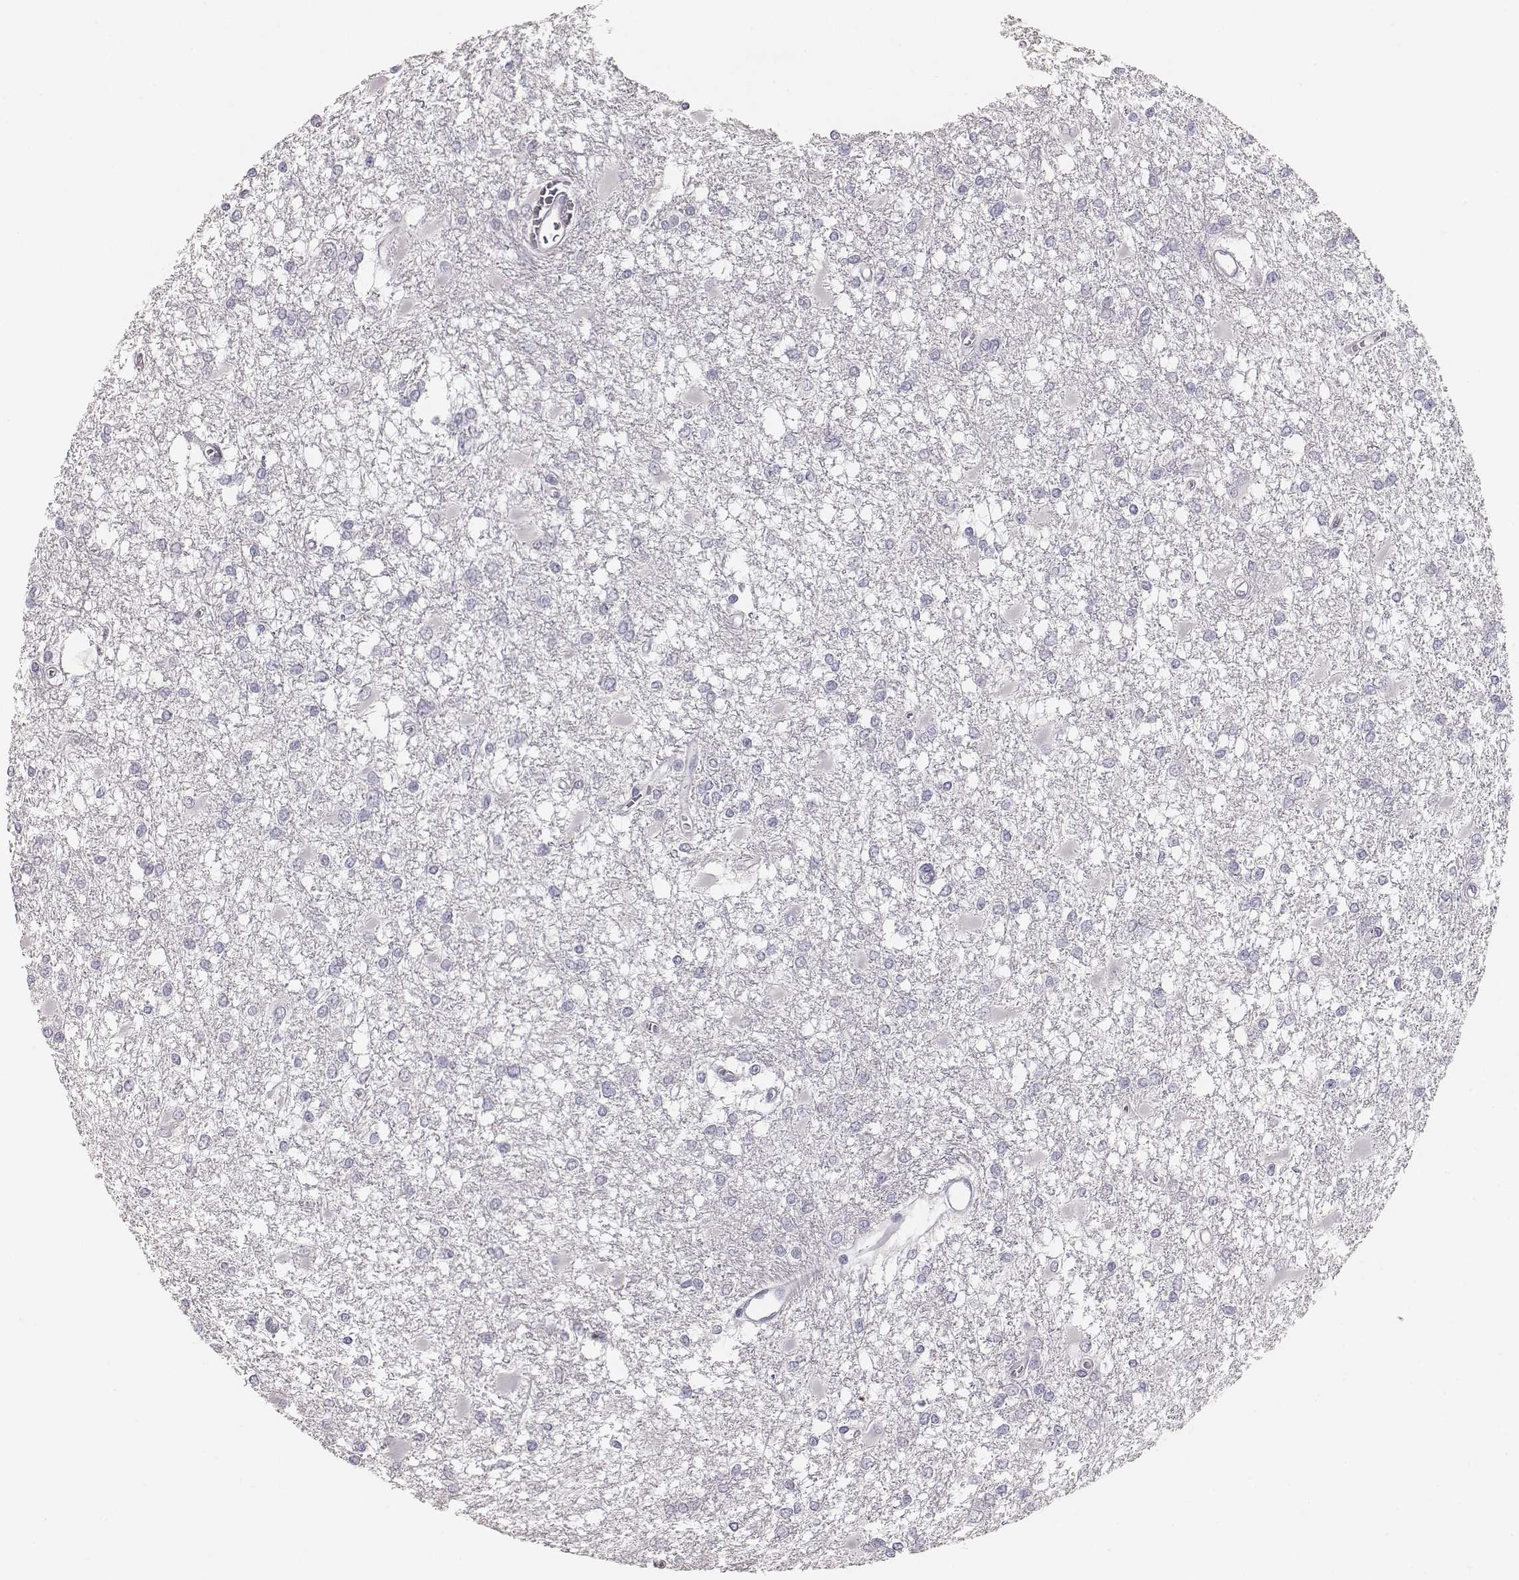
{"staining": {"intensity": "negative", "quantity": "none", "location": "none"}, "tissue": "glioma", "cell_type": "Tumor cells", "image_type": "cancer", "snomed": [{"axis": "morphology", "description": "Glioma, malignant, High grade"}, {"axis": "topography", "description": "Cerebral cortex"}], "caption": "Immunohistochemistry of human glioma shows no expression in tumor cells.", "gene": "MYH6", "patient": {"sex": "male", "age": 79}}